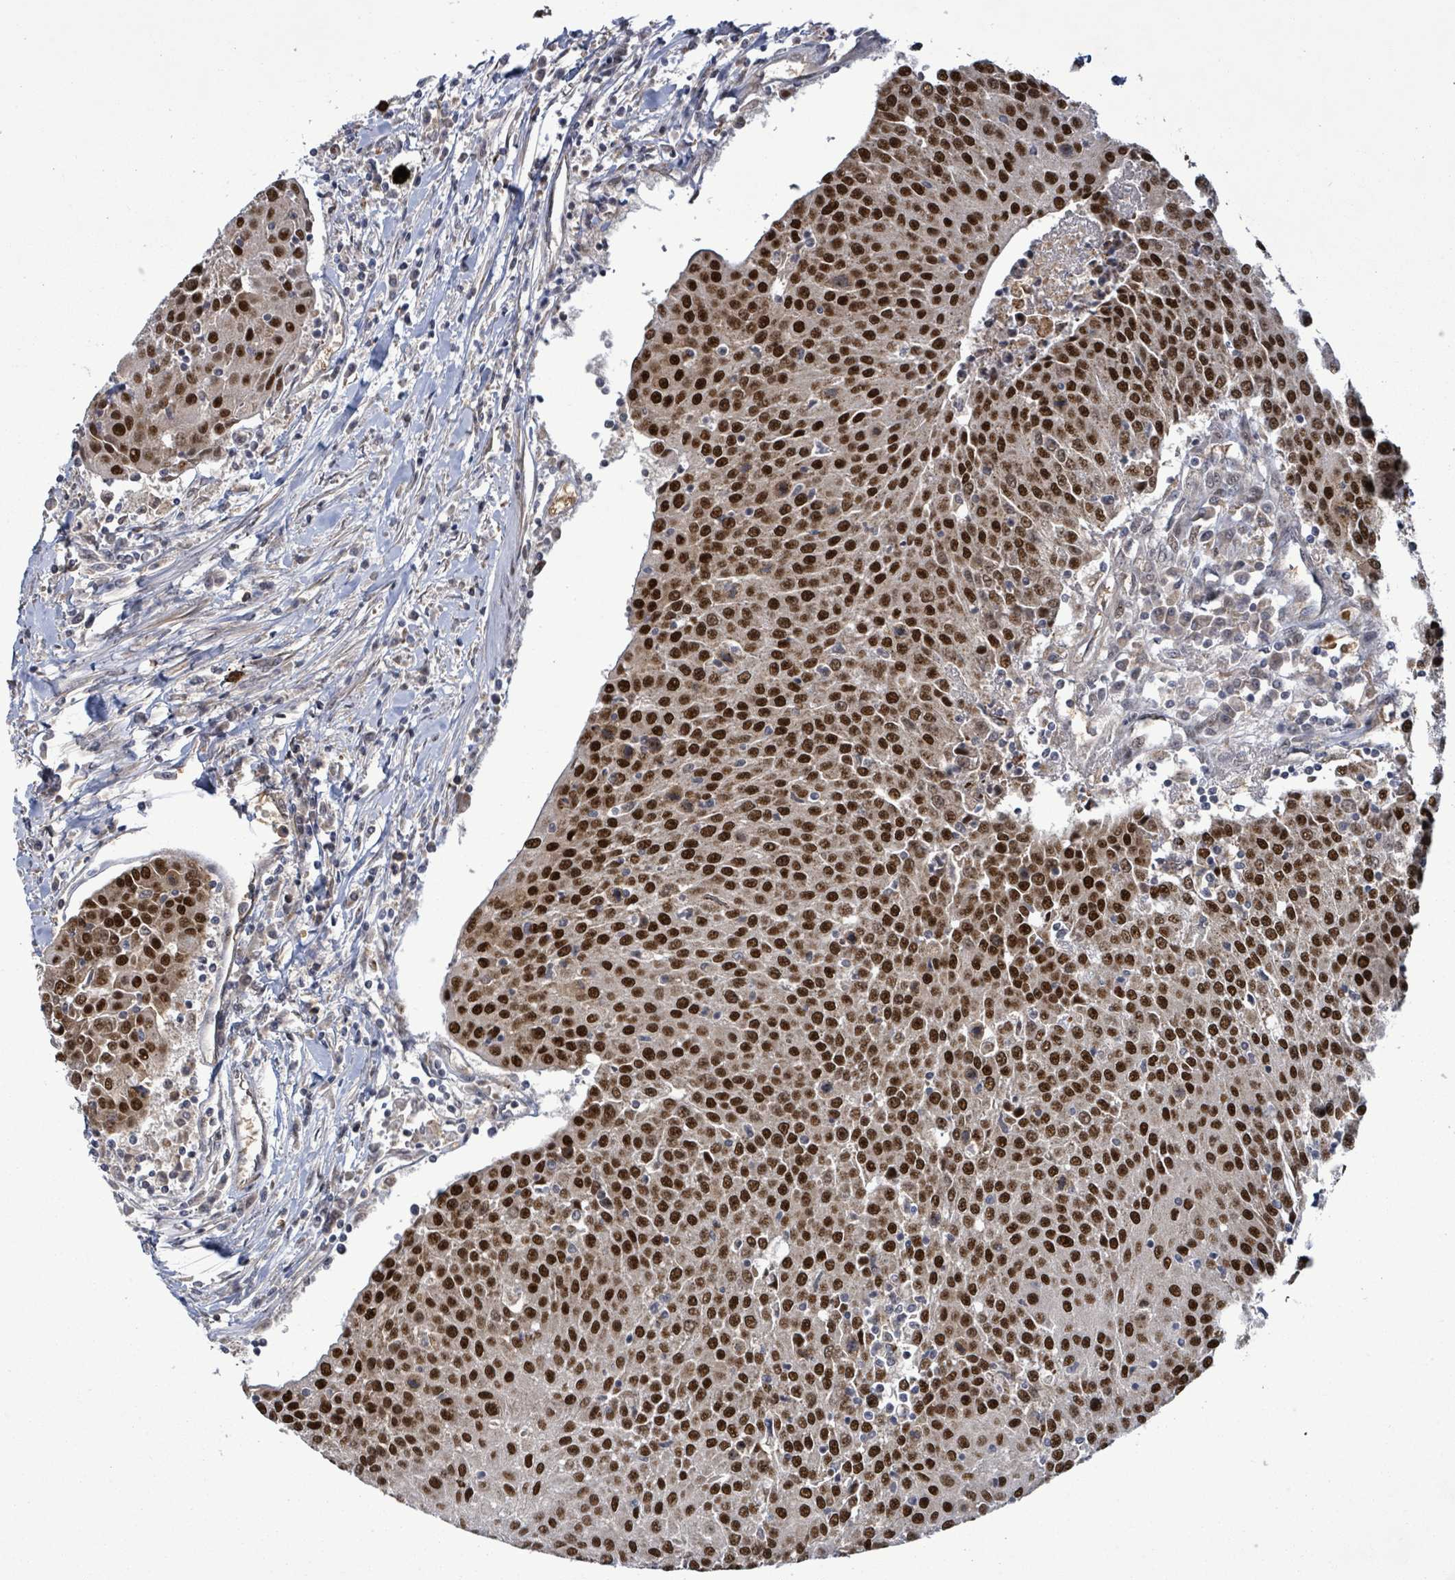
{"staining": {"intensity": "strong", "quantity": ">75%", "location": "nuclear"}, "tissue": "urothelial cancer", "cell_type": "Tumor cells", "image_type": "cancer", "snomed": [{"axis": "morphology", "description": "Urothelial carcinoma, High grade"}, {"axis": "topography", "description": "Urinary bladder"}], "caption": "Protein staining by IHC exhibits strong nuclear positivity in approximately >75% of tumor cells in urothelial carcinoma (high-grade).", "gene": "PATZ1", "patient": {"sex": "female", "age": 85}}